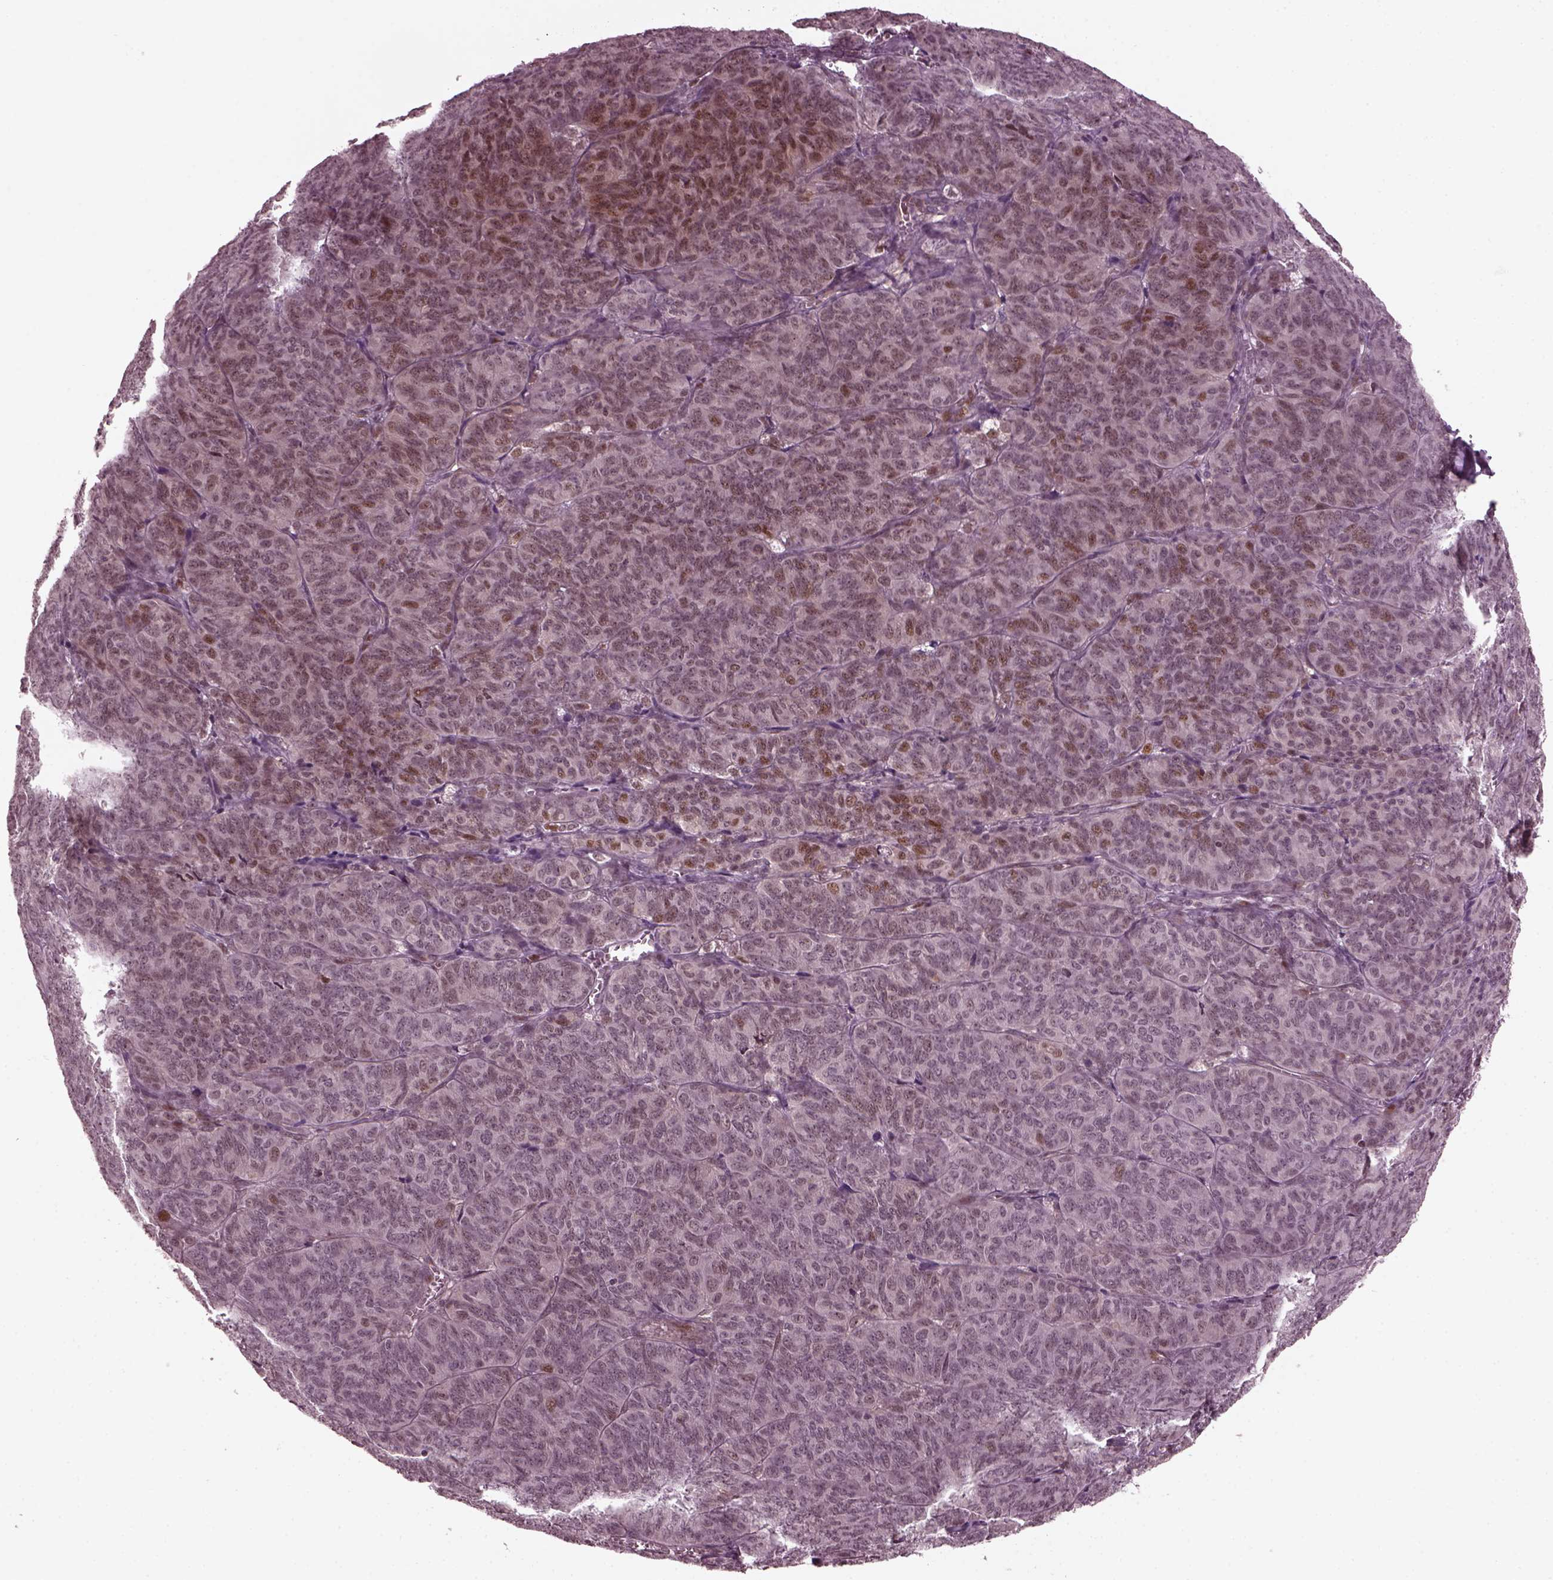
{"staining": {"intensity": "moderate", "quantity": "25%-75%", "location": "nuclear"}, "tissue": "ovarian cancer", "cell_type": "Tumor cells", "image_type": "cancer", "snomed": [{"axis": "morphology", "description": "Carcinoma, endometroid"}, {"axis": "topography", "description": "Ovary"}], "caption": "This micrograph shows immunohistochemistry staining of human ovarian cancer, with medium moderate nuclear staining in approximately 25%-75% of tumor cells.", "gene": "TRIB3", "patient": {"sex": "female", "age": 80}}